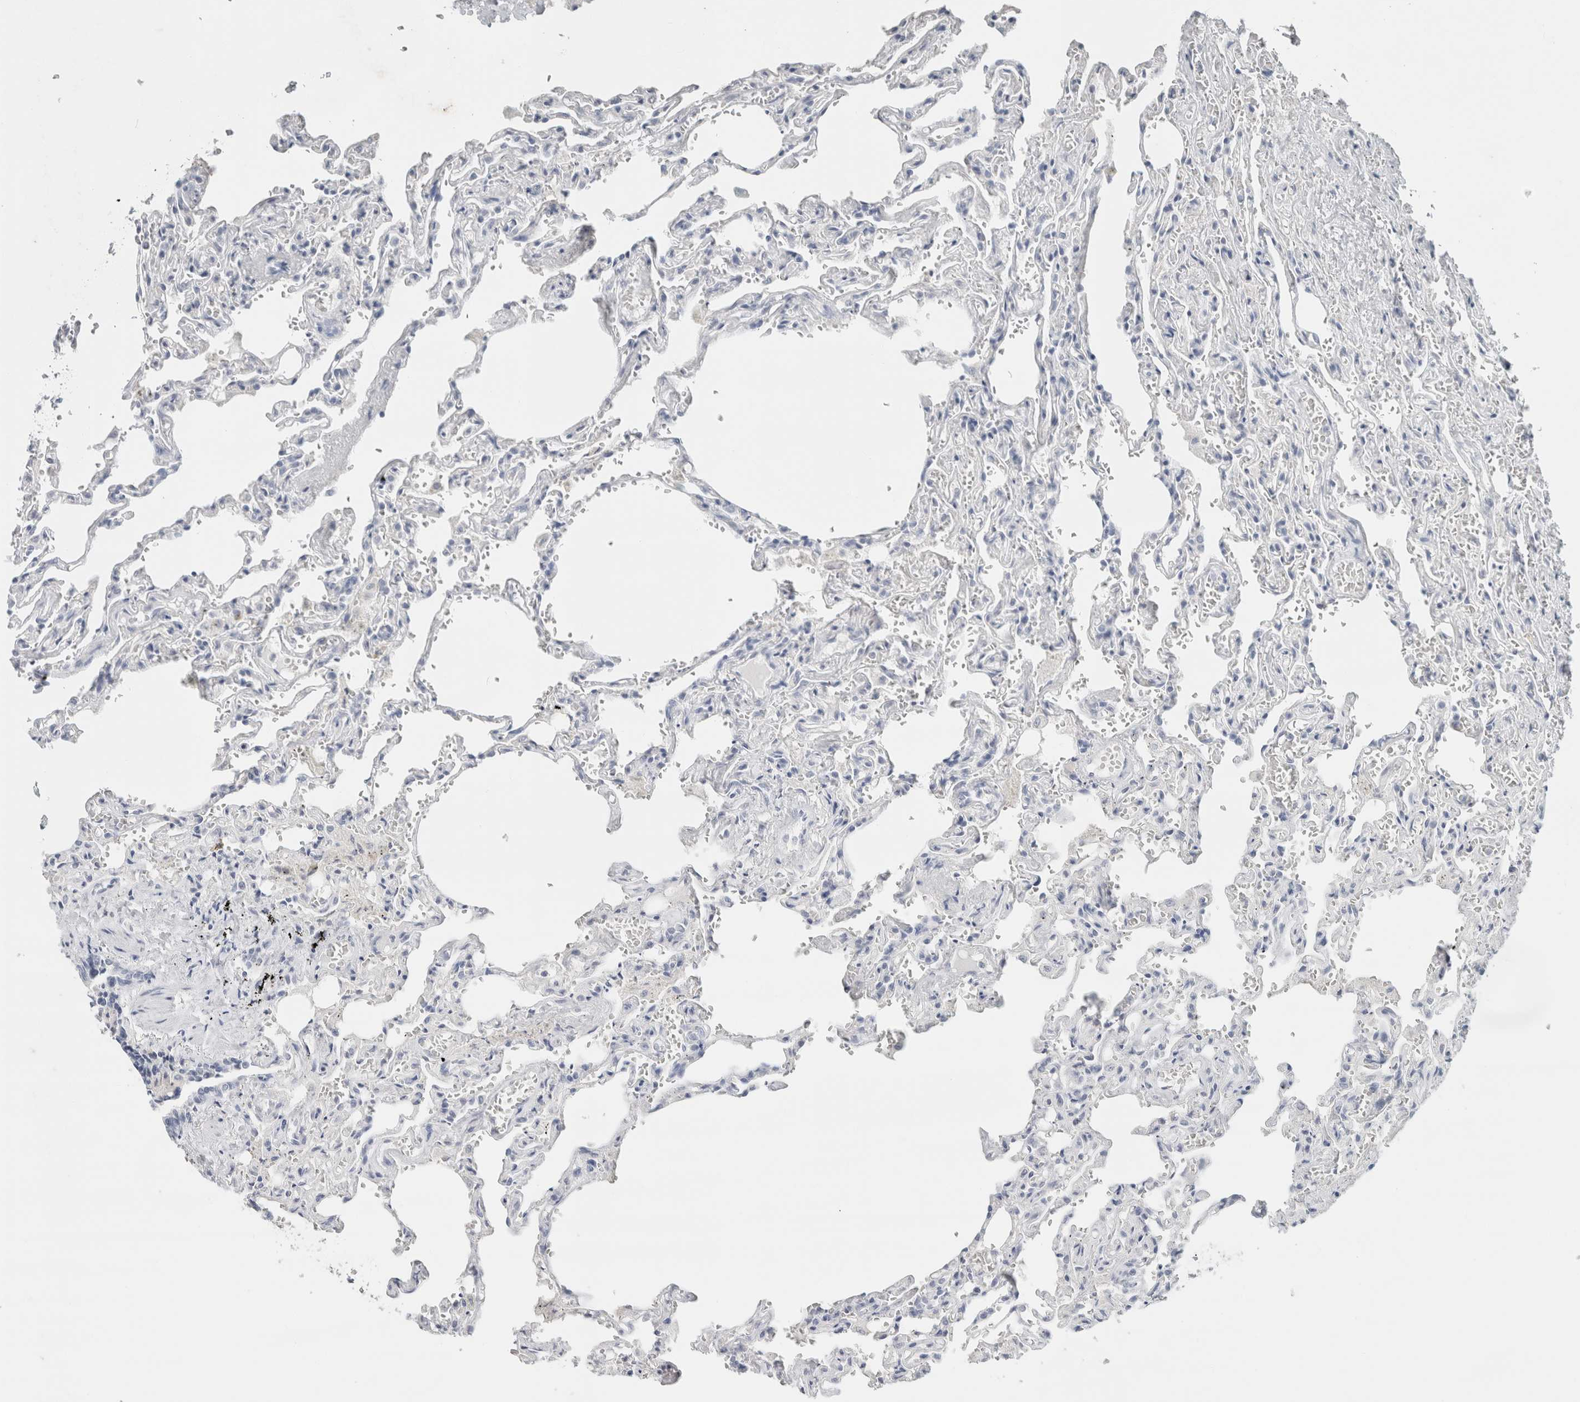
{"staining": {"intensity": "negative", "quantity": "none", "location": "none"}, "tissue": "lung", "cell_type": "Alveolar cells", "image_type": "normal", "snomed": [{"axis": "morphology", "description": "Normal tissue, NOS"}, {"axis": "topography", "description": "Lung"}], "caption": "High power microscopy photomicrograph of an immunohistochemistry histopathology image of normal lung, revealing no significant expression in alveolar cells.", "gene": "IL6", "patient": {"sex": "male", "age": 21}}